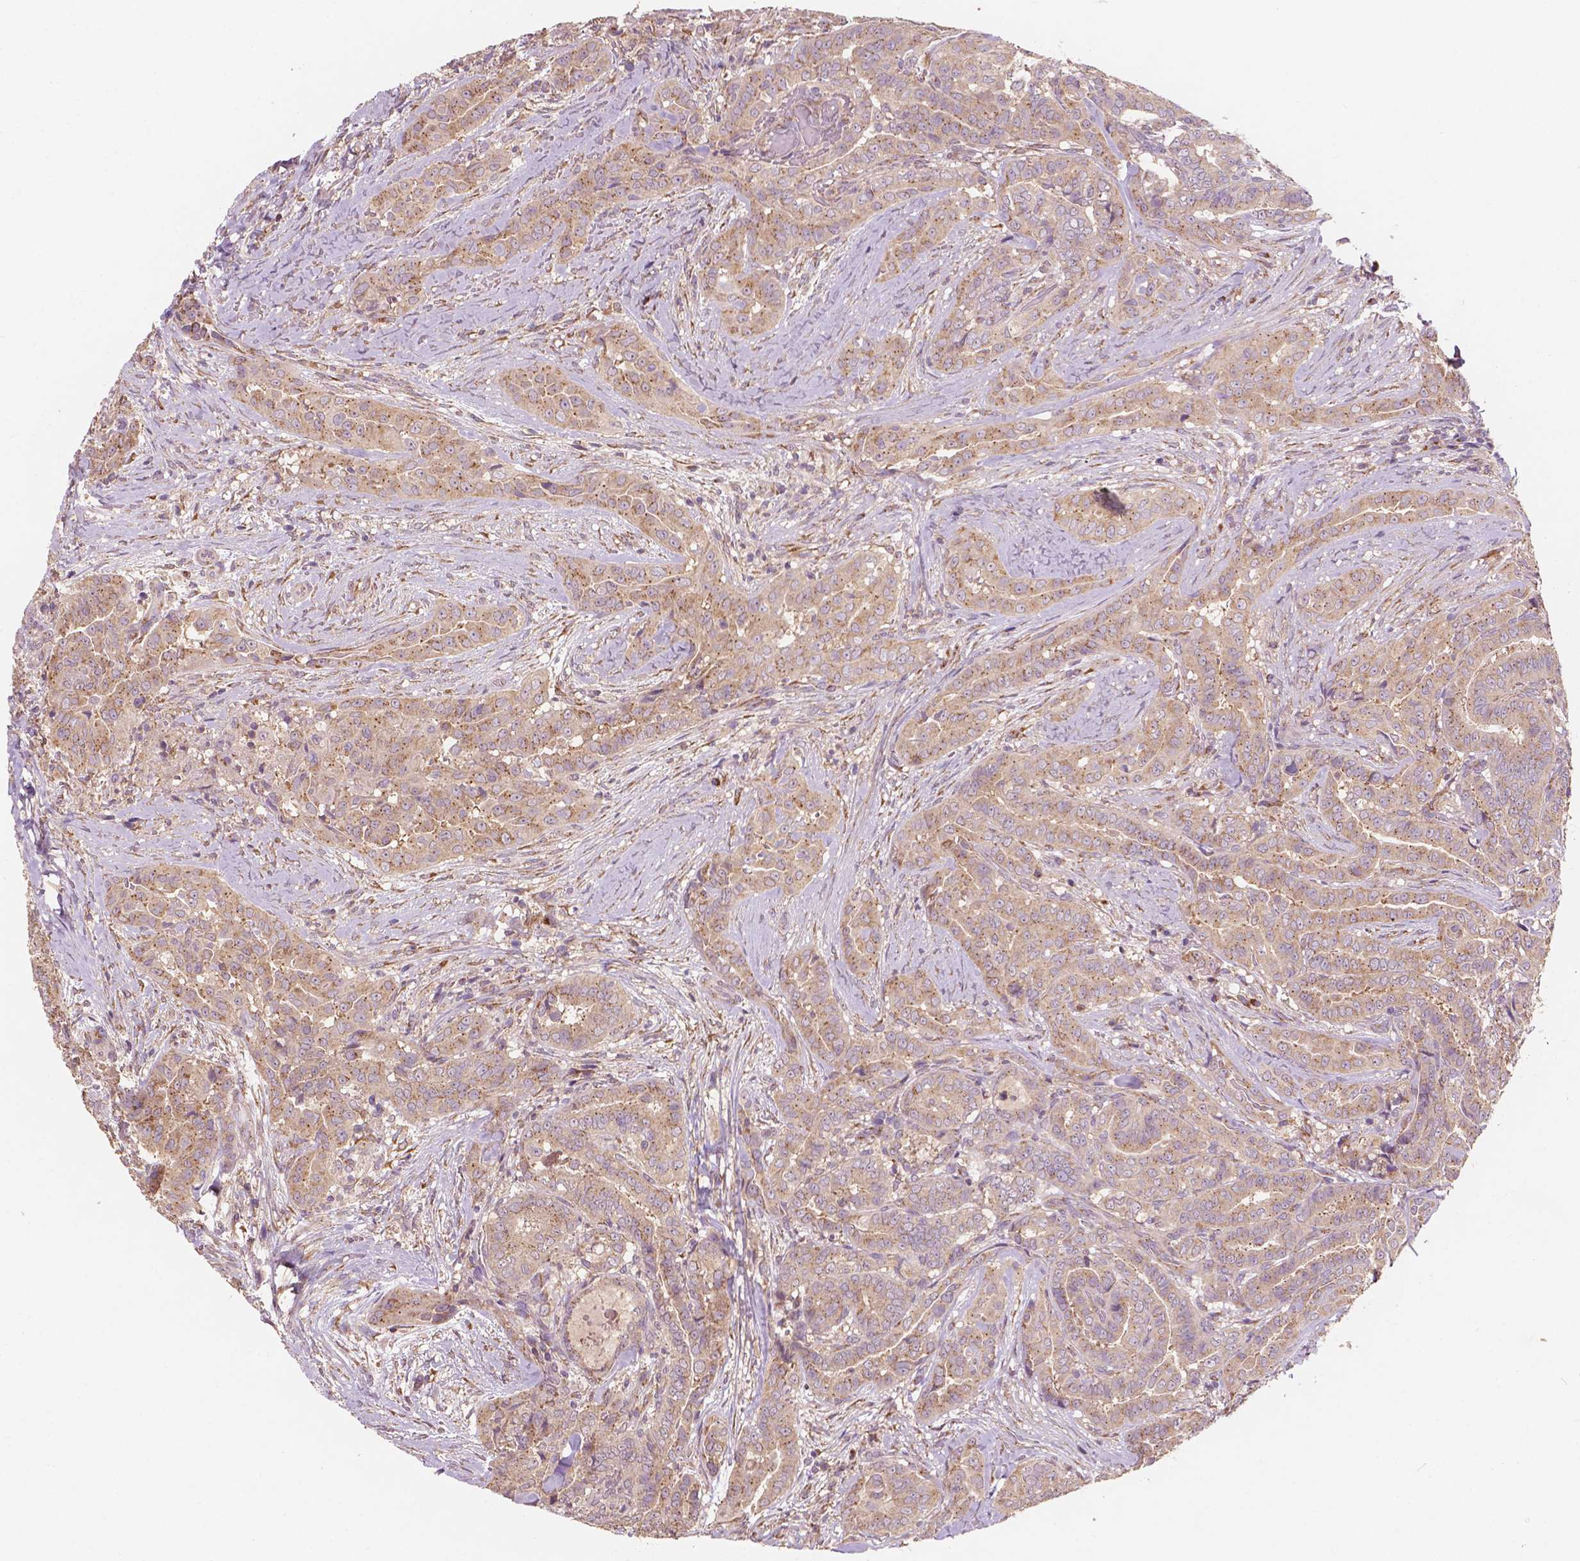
{"staining": {"intensity": "moderate", "quantity": ">75%", "location": "cytoplasmic/membranous"}, "tissue": "thyroid cancer", "cell_type": "Tumor cells", "image_type": "cancer", "snomed": [{"axis": "morphology", "description": "Papillary adenocarcinoma, NOS"}, {"axis": "morphology", "description": "Papillary adenoma metastatic"}, {"axis": "topography", "description": "Thyroid gland"}], "caption": "Immunohistochemical staining of human thyroid papillary adenocarcinoma shows moderate cytoplasmic/membranous protein staining in about >75% of tumor cells.", "gene": "CHPT1", "patient": {"sex": "female", "age": 50}}